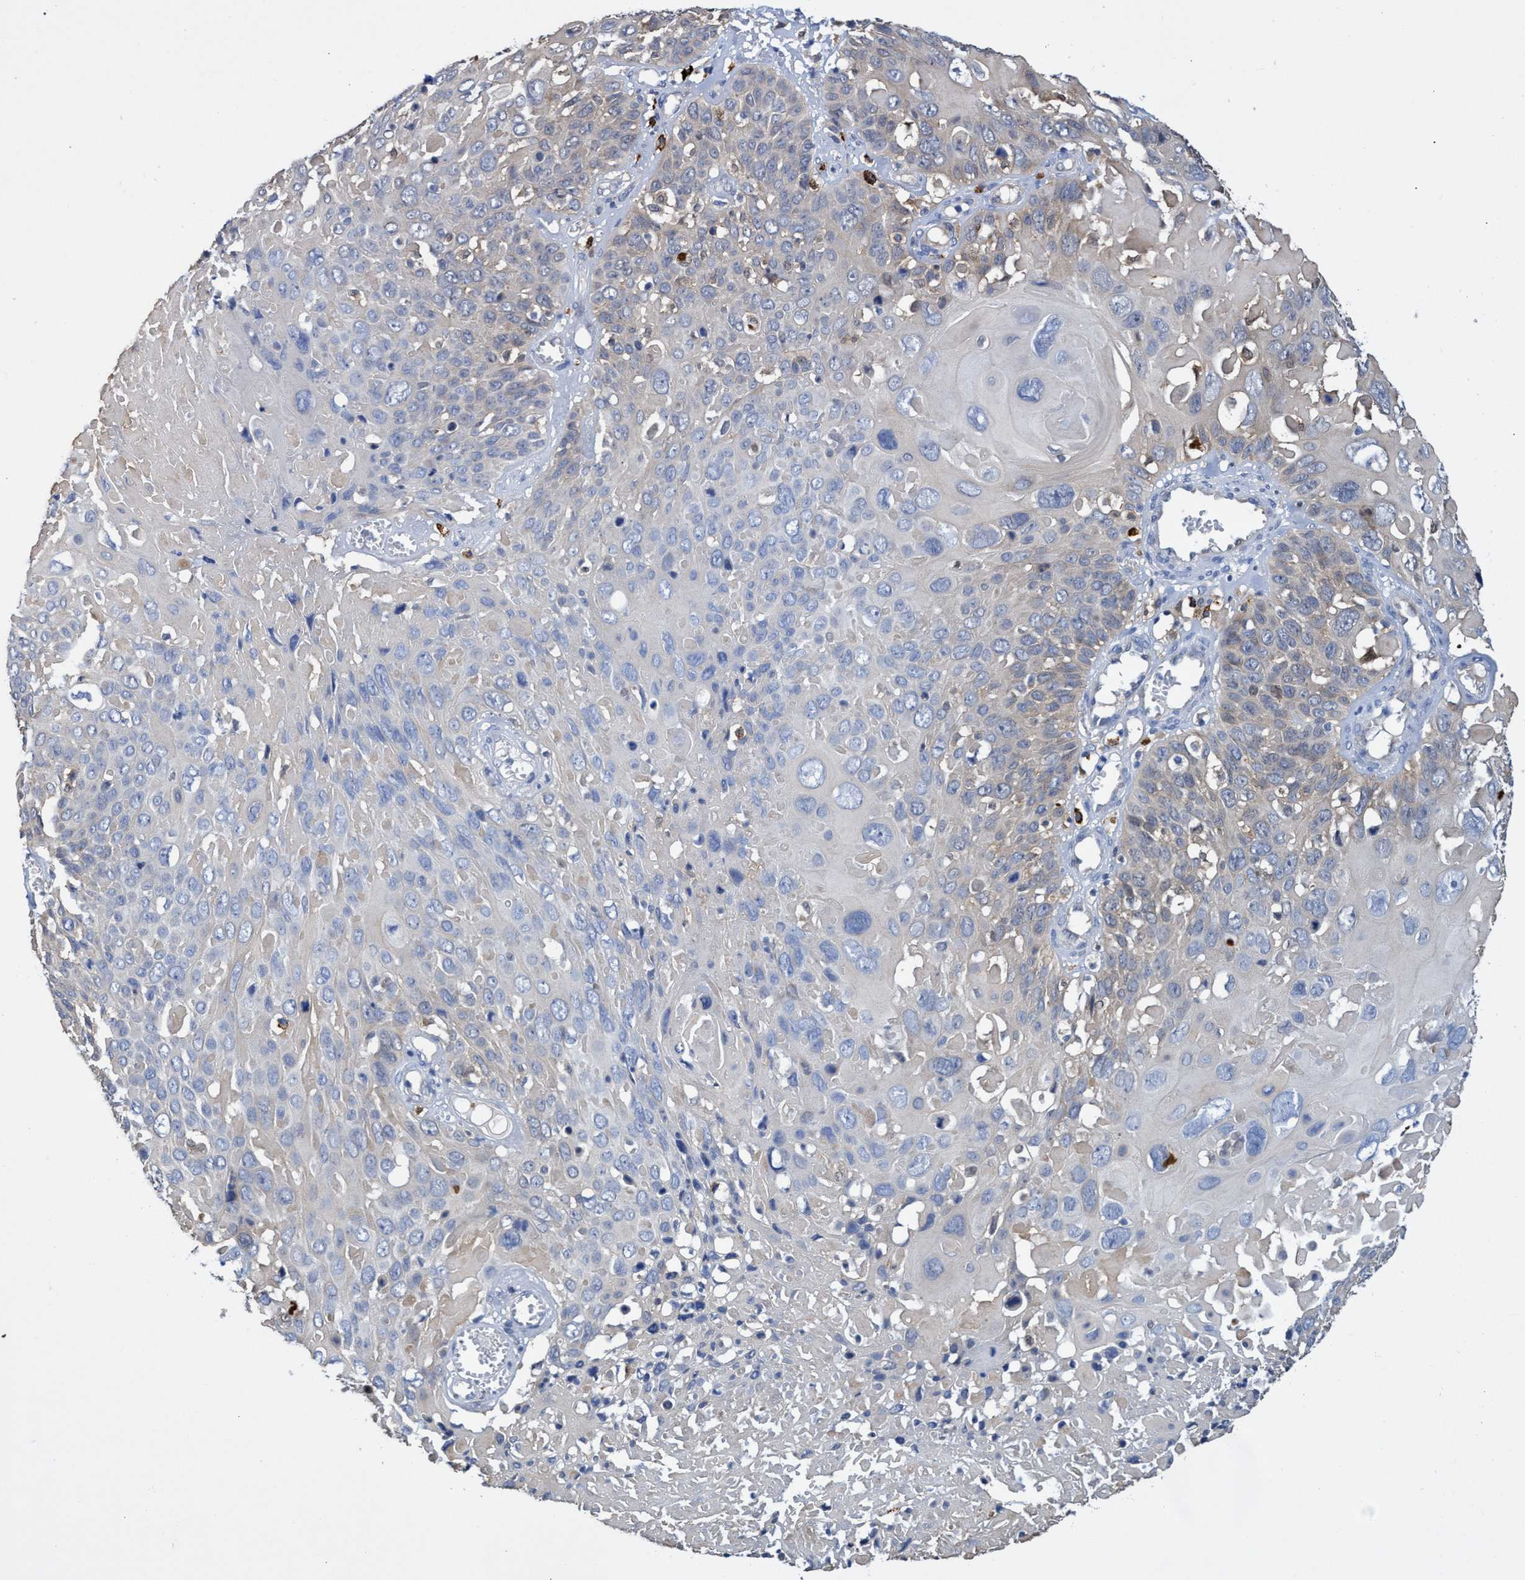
{"staining": {"intensity": "weak", "quantity": "<25%", "location": "cytoplasmic/membranous"}, "tissue": "cervical cancer", "cell_type": "Tumor cells", "image_type": "cancer", "snomed": [{"axis": "morphology", "description": "Squamous cell carcinoma, NOS"}, {"axis": "topography", "description": "Cervix"}], "caption": "A high-resolution image shows immunohistochemistry (IHC) staining of cervical cancer, which displays no significant expression in tumor cells.", "gene": "PNPO", "patient": {"sex": "female", "age": 74}}